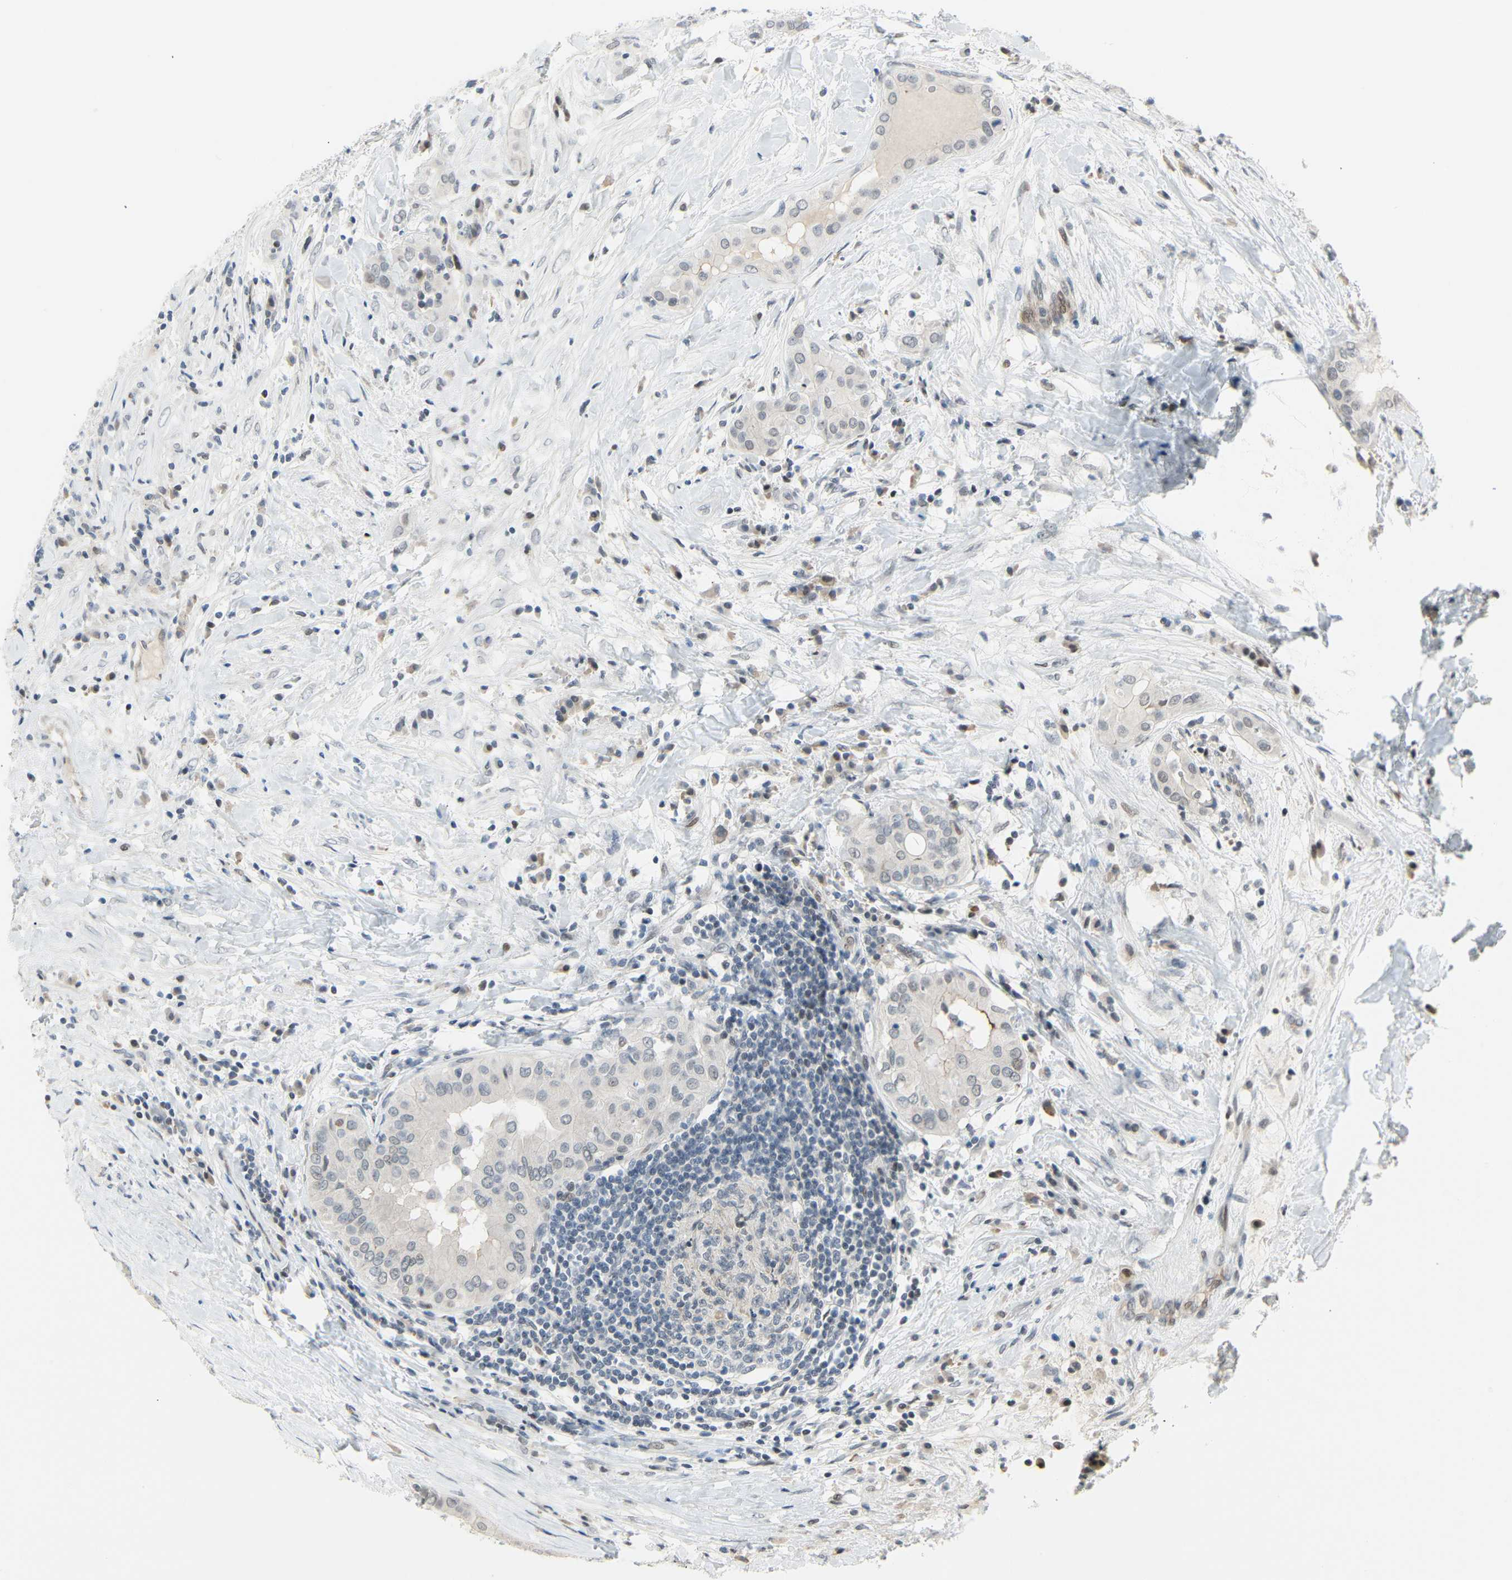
{"staining": {"intensity": "negative", "quantity": "none", "location": "none"}, "tissue": "thyroid cancer", "cell_type": "Tumor cells", "image_type": "cancer", "snomed": [{"axis": "morphology", "description": "Papillary adenocarcinoma, NOS"}, {"axis": "topography", "description": "Thyroid gland"}], "caption": "The micrograph shows no staining of tumor cells in thyroid cancer.", "gene": "IMPG2", "patient": {"sex": "male", "age": 33}}